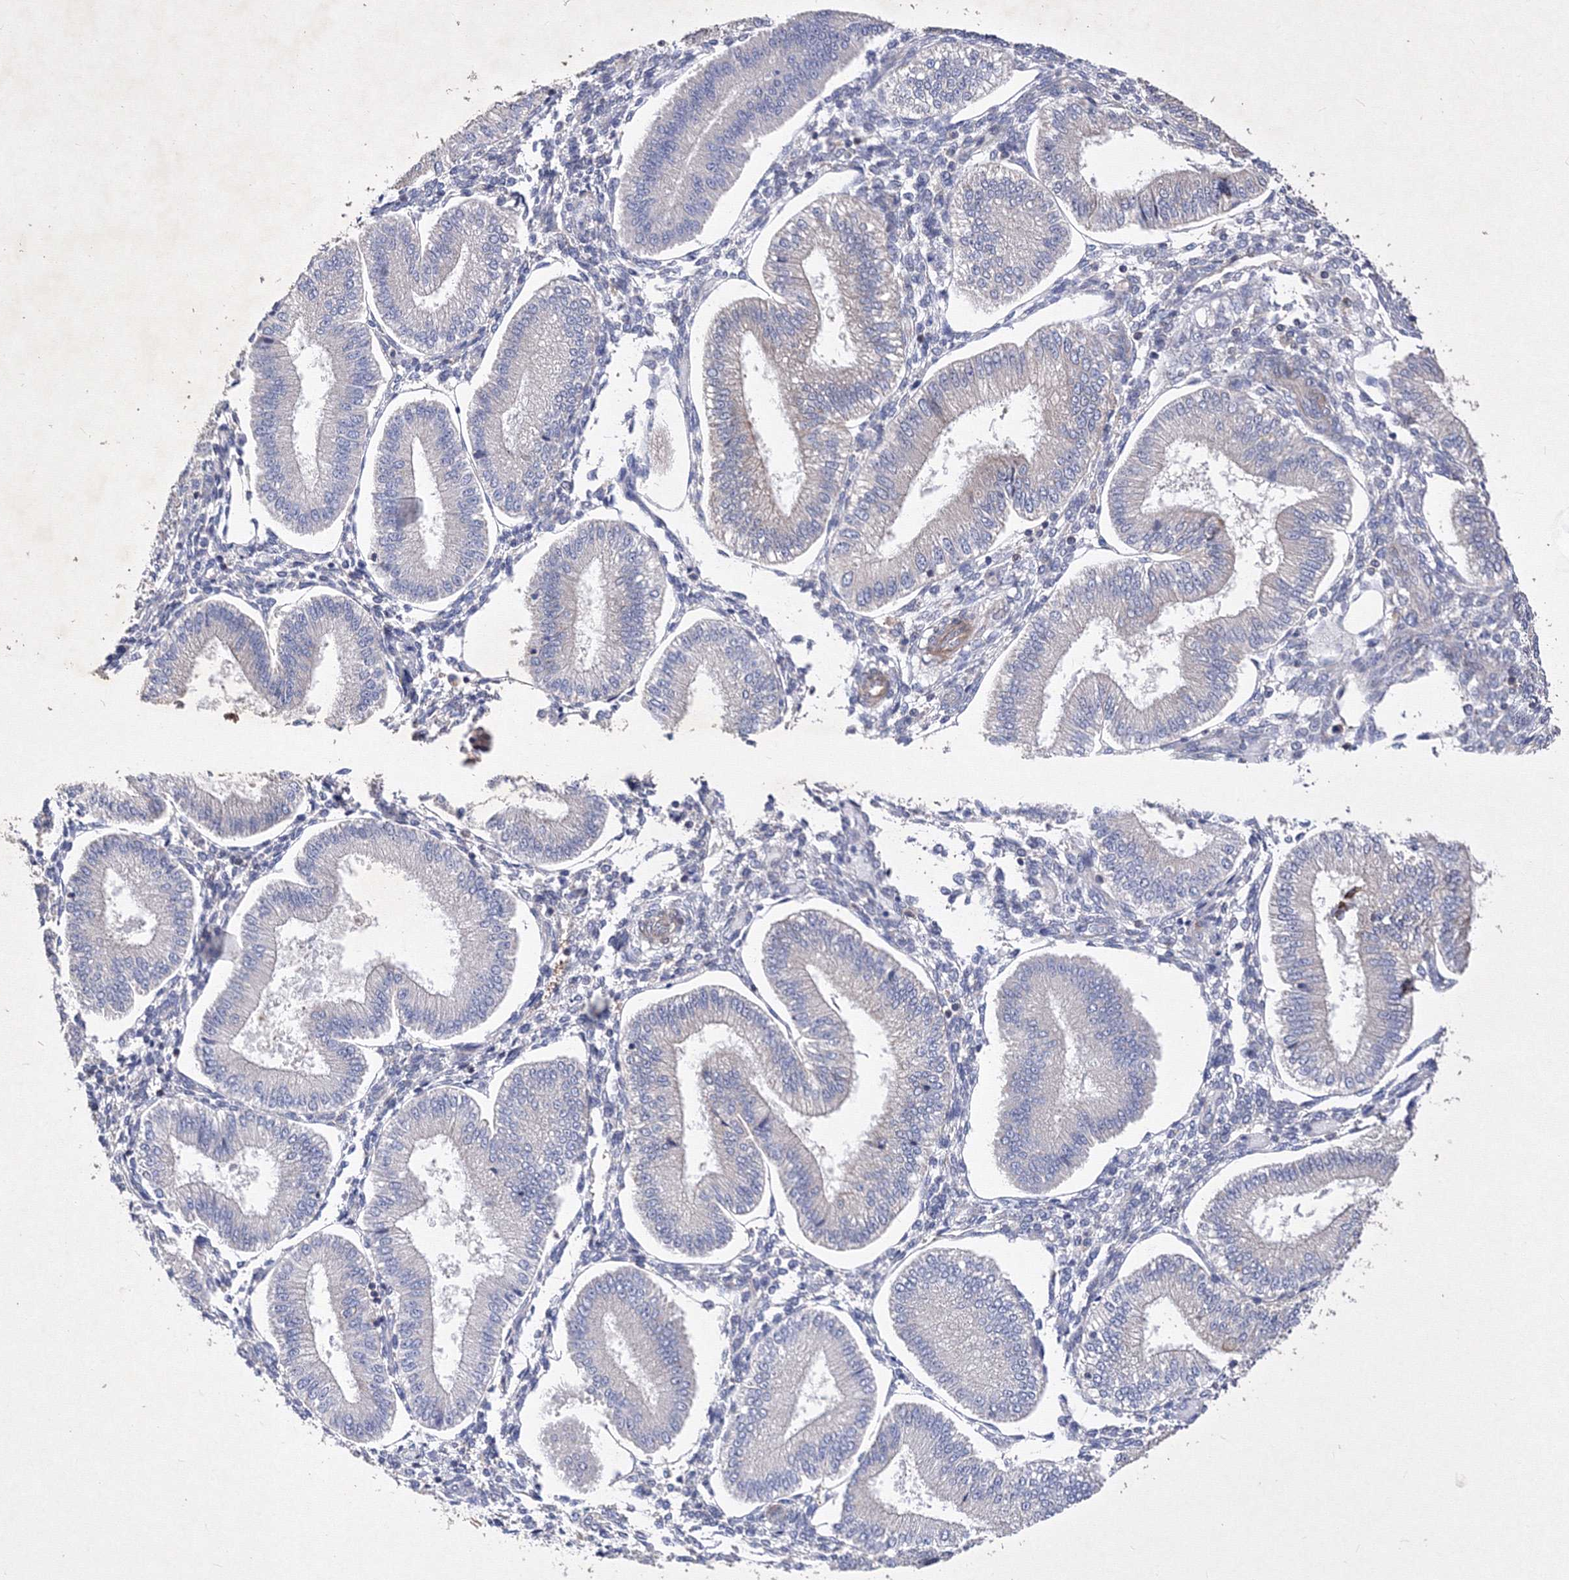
{"staining": {"intensity": "weak", "quantity": "<25%", "location": "cytoplasmic/membranous"}, "tissue": "endometrium", "cell_type": "Cells in endometrial stroma", "image_type": "normal", "snomed": [{"axis": "morphology", "description": "Normal tissue, NOS"}, {"axis": "topography", "description": "Endometrium"}], "caption": "IHC of unremarkable human endometrium shows no expression in cells in endometrial stroma. The staining is performed using DAB brown chromogen with nuclei counter-stained in using hematoxylin.", "gene": "SNX18", "patient": {"sex": "female", "age": 39}}